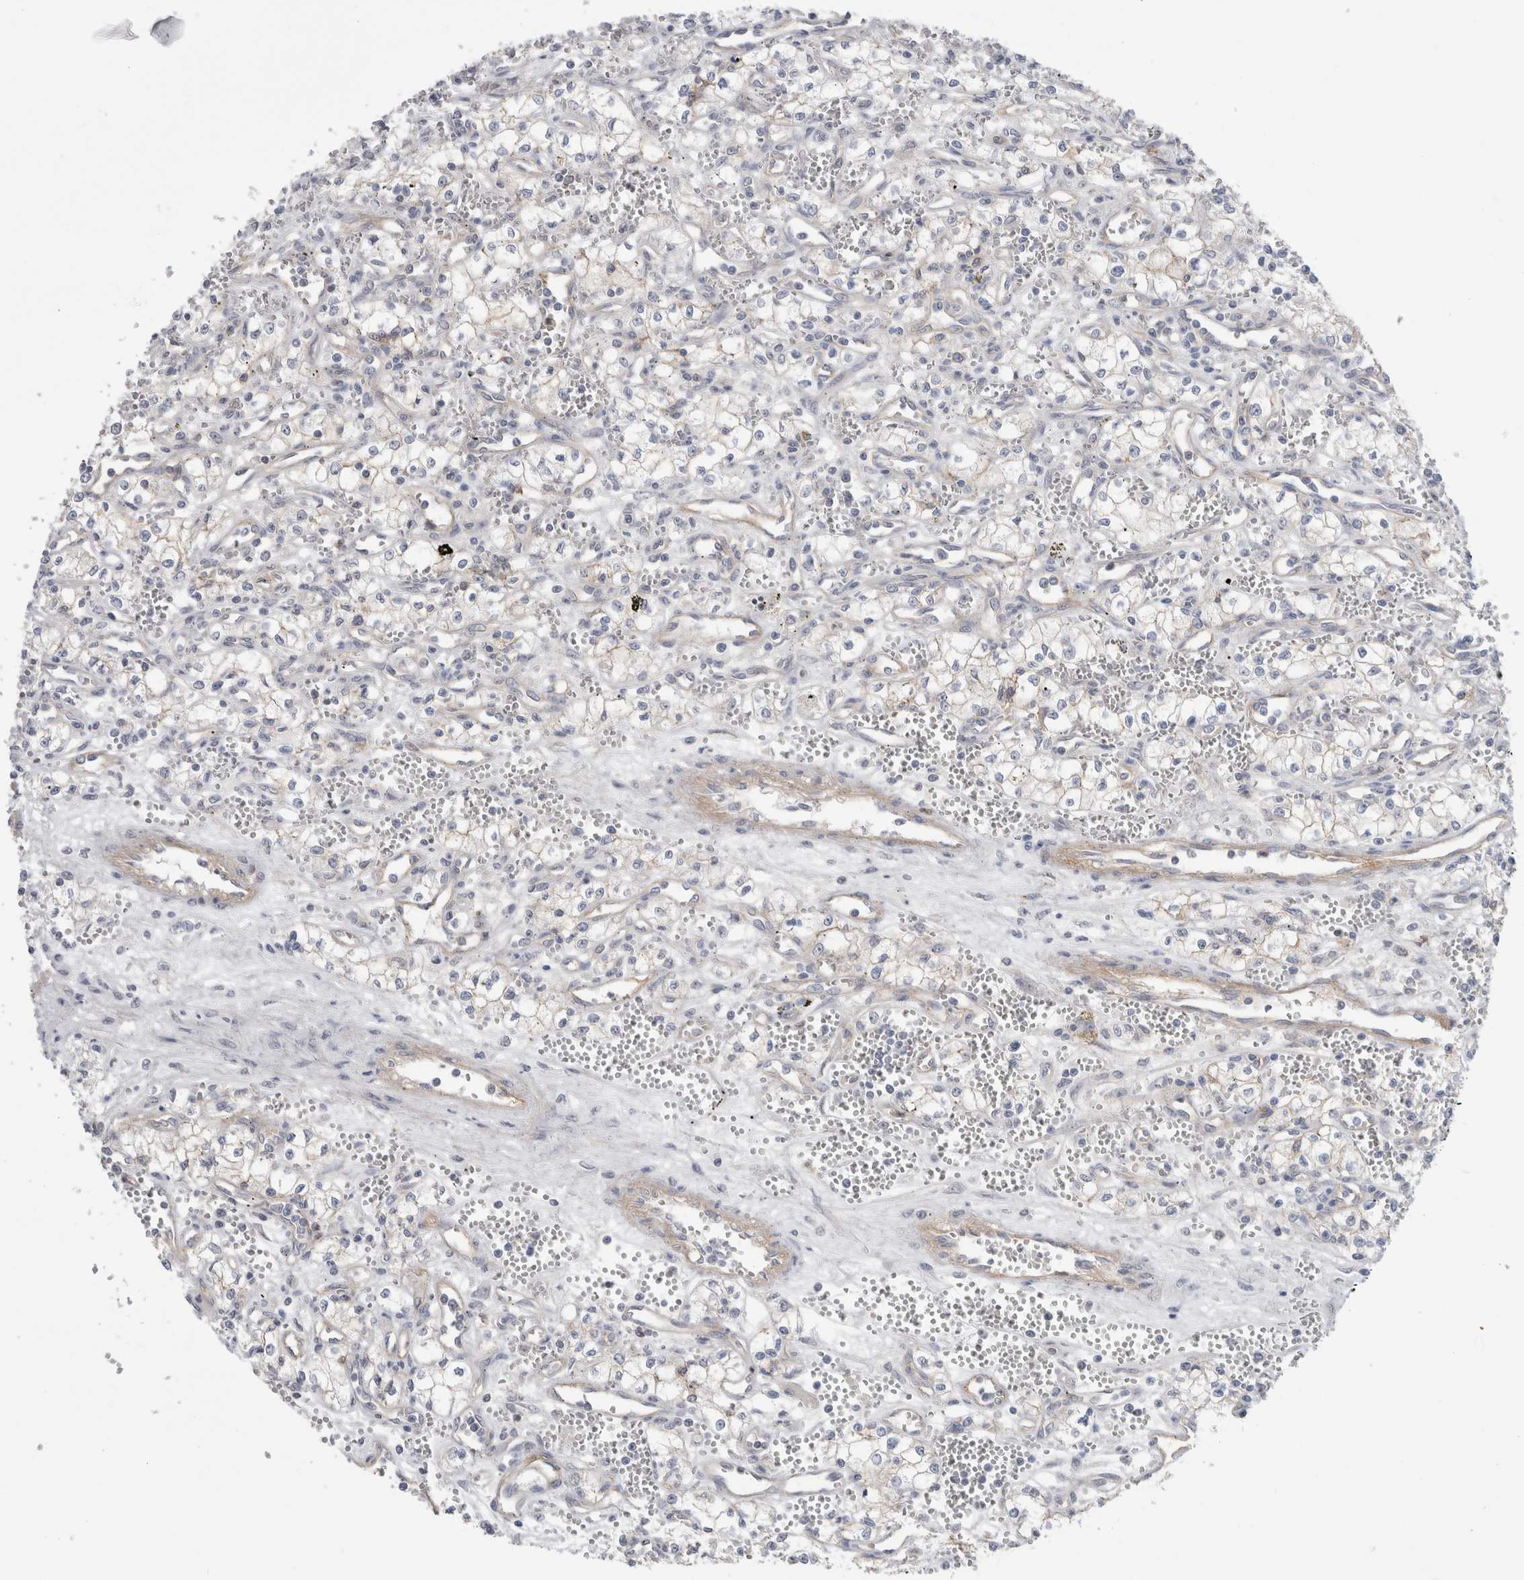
{"staining": {"intensity": "weak", "quantity": "<25%", "location": "cytoplasmic/membranous"}, "tissue": "renal cancer", "cell_type": "Tumor cells", "image_type": "cancer", "snomed": [{"axis": "morphology", "description": "Adenocarcinoma, NOS"}, {"axis": "topography", "description": "Kidney"}], "caption": "Tumor cells are negative for protein expression in human renal cancer (adenocarcinoma).", "gene": "VANGL1", "patient": {"sex": "male", "age": 59}}